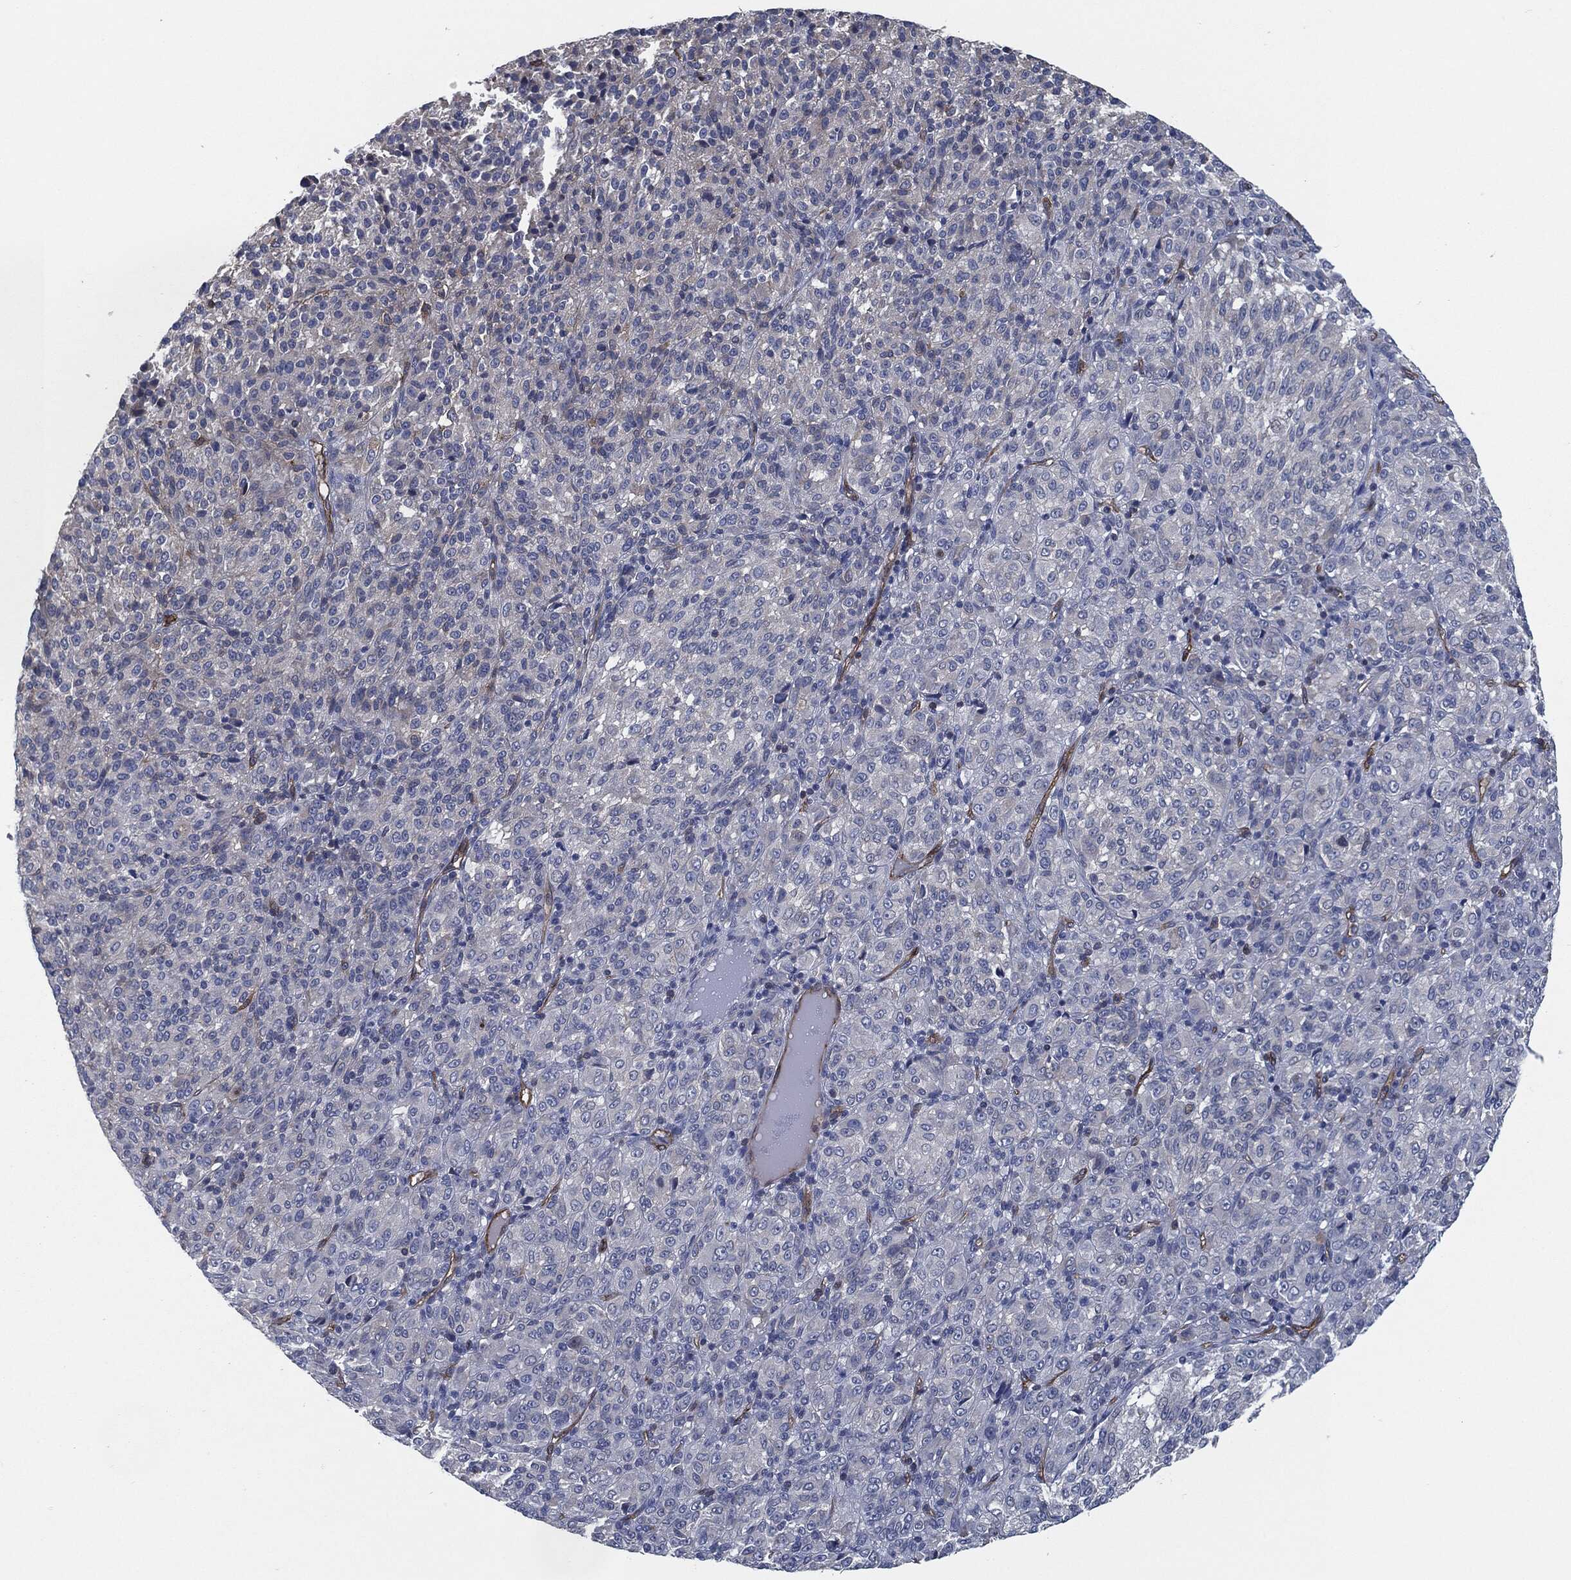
{"staining": {"intensity": "negative", "quantity": "none", "location": "none"}, "tissue": "melanoma", "cell_type": "Tumor cells", "image_type": "cancer", "snomed": [{"axis": "morphology", "description": "Malignant melanoma, Metastatic site"}, {"axis": "topography", "description": "Brain"}], "caption": "IHC of human malignant melanoma (metastatic site) reveals no expression in tumor cells. (Brightfield microscopy of DAB (3,3'-diaminobenzidine) immunohistochemistry (IHC) at high magnification).", "gene": "SVIL", "patient": {"sex": "female", "age": 56}}